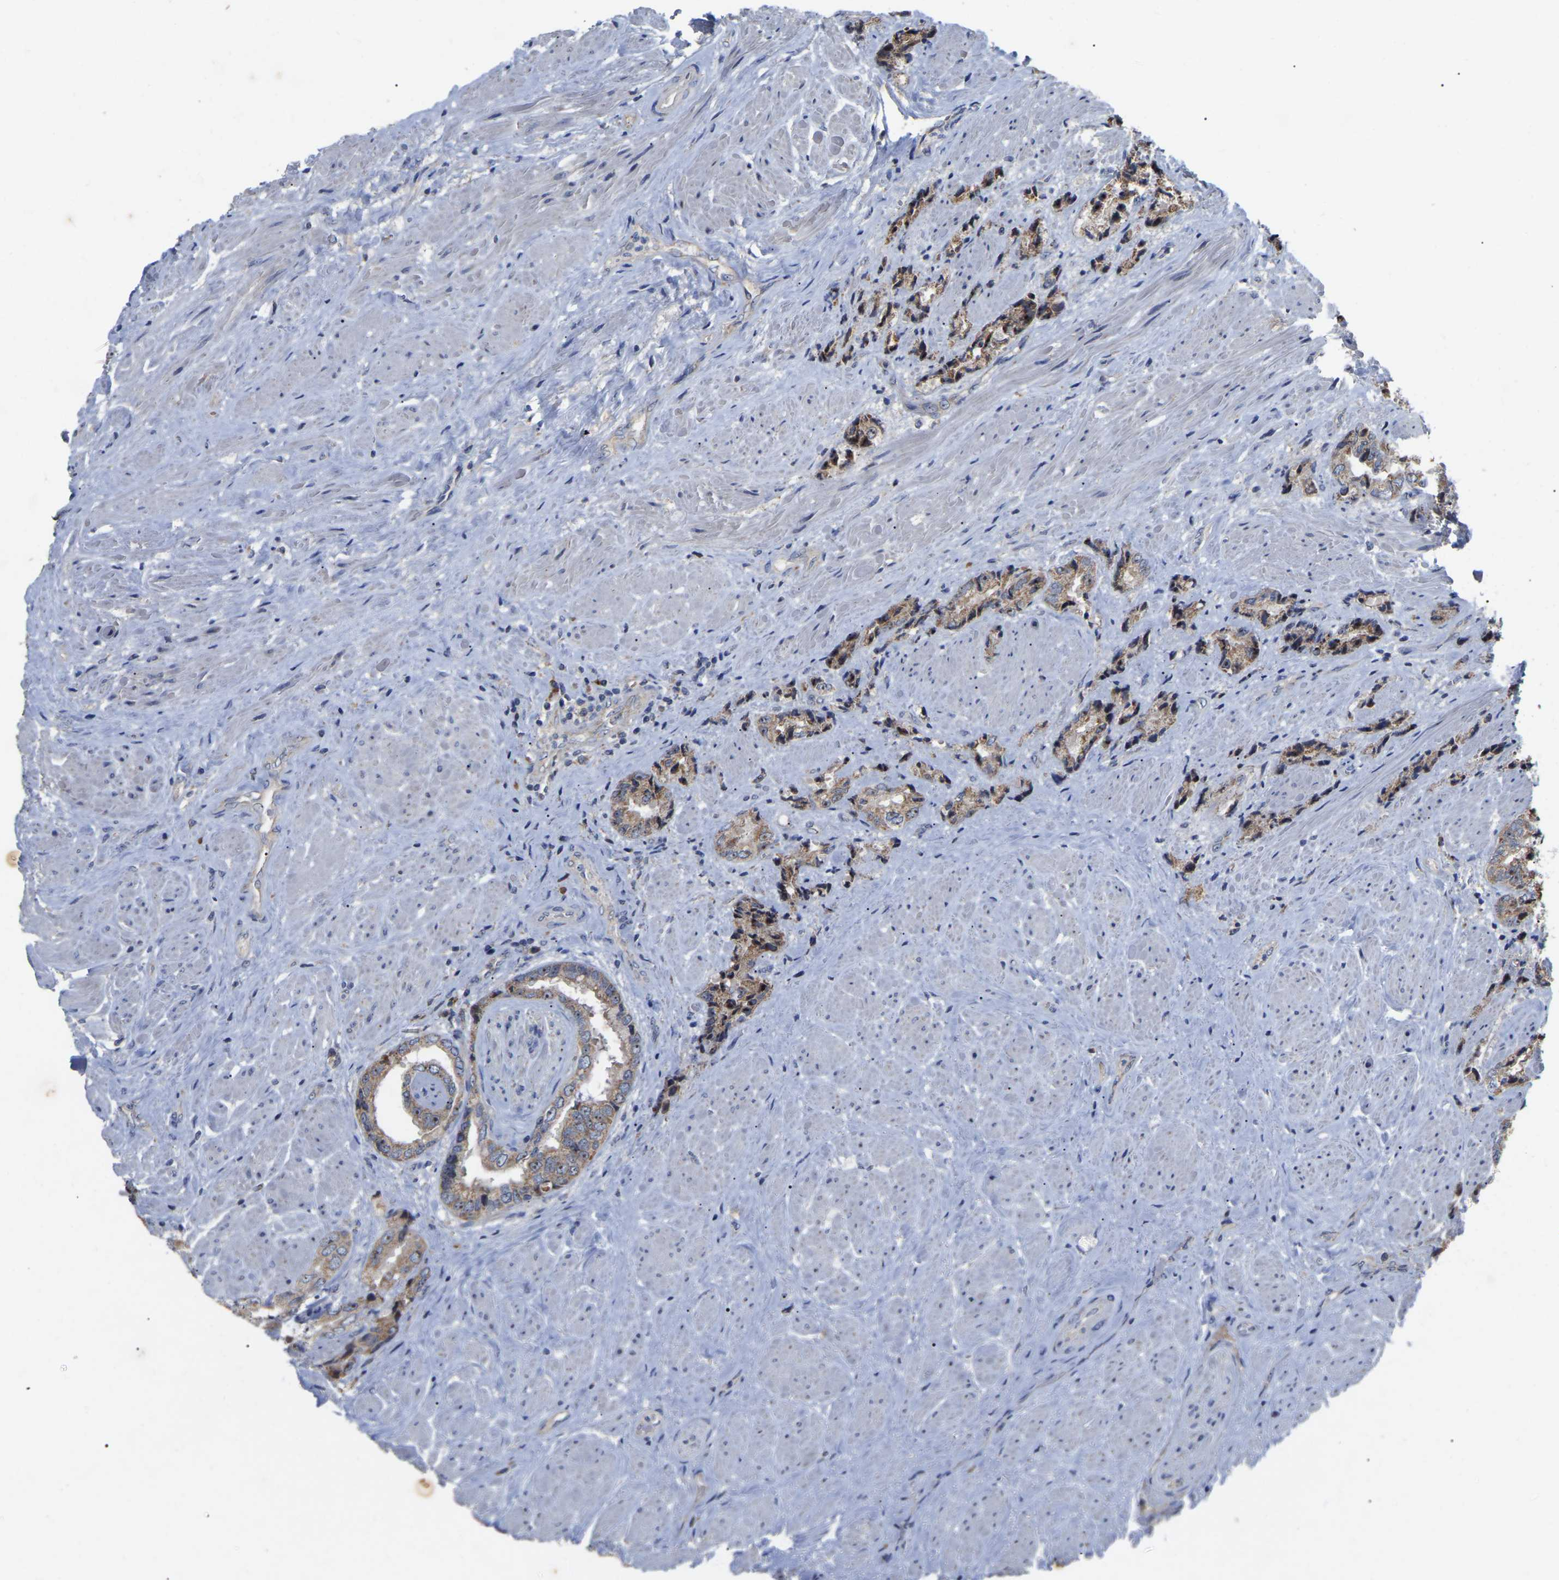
{"staining": {"intensity": "moderate", "quantity": ">75%", "location": "cytoplasmic/membranous,nuclear"}, "tissue": "prostate cancer", "cell_type": "Tumor cells", "image_type": "cancer", "snomed": [{"axis": "morphology", "description": "Adenocarcinoma, High grade"}, {"axis": "topography", "description": "Prostate"}], "caption": "Prostate cancer (high-grade adenocarcinoma) was stained to show a protein in brown. There is medium levels of moderate cytoplasmic/membranous and nuclear positivity in about >75% of tumor cells.", "gene": "NOP53", "patient": {"sex": "male", "age": 61}}